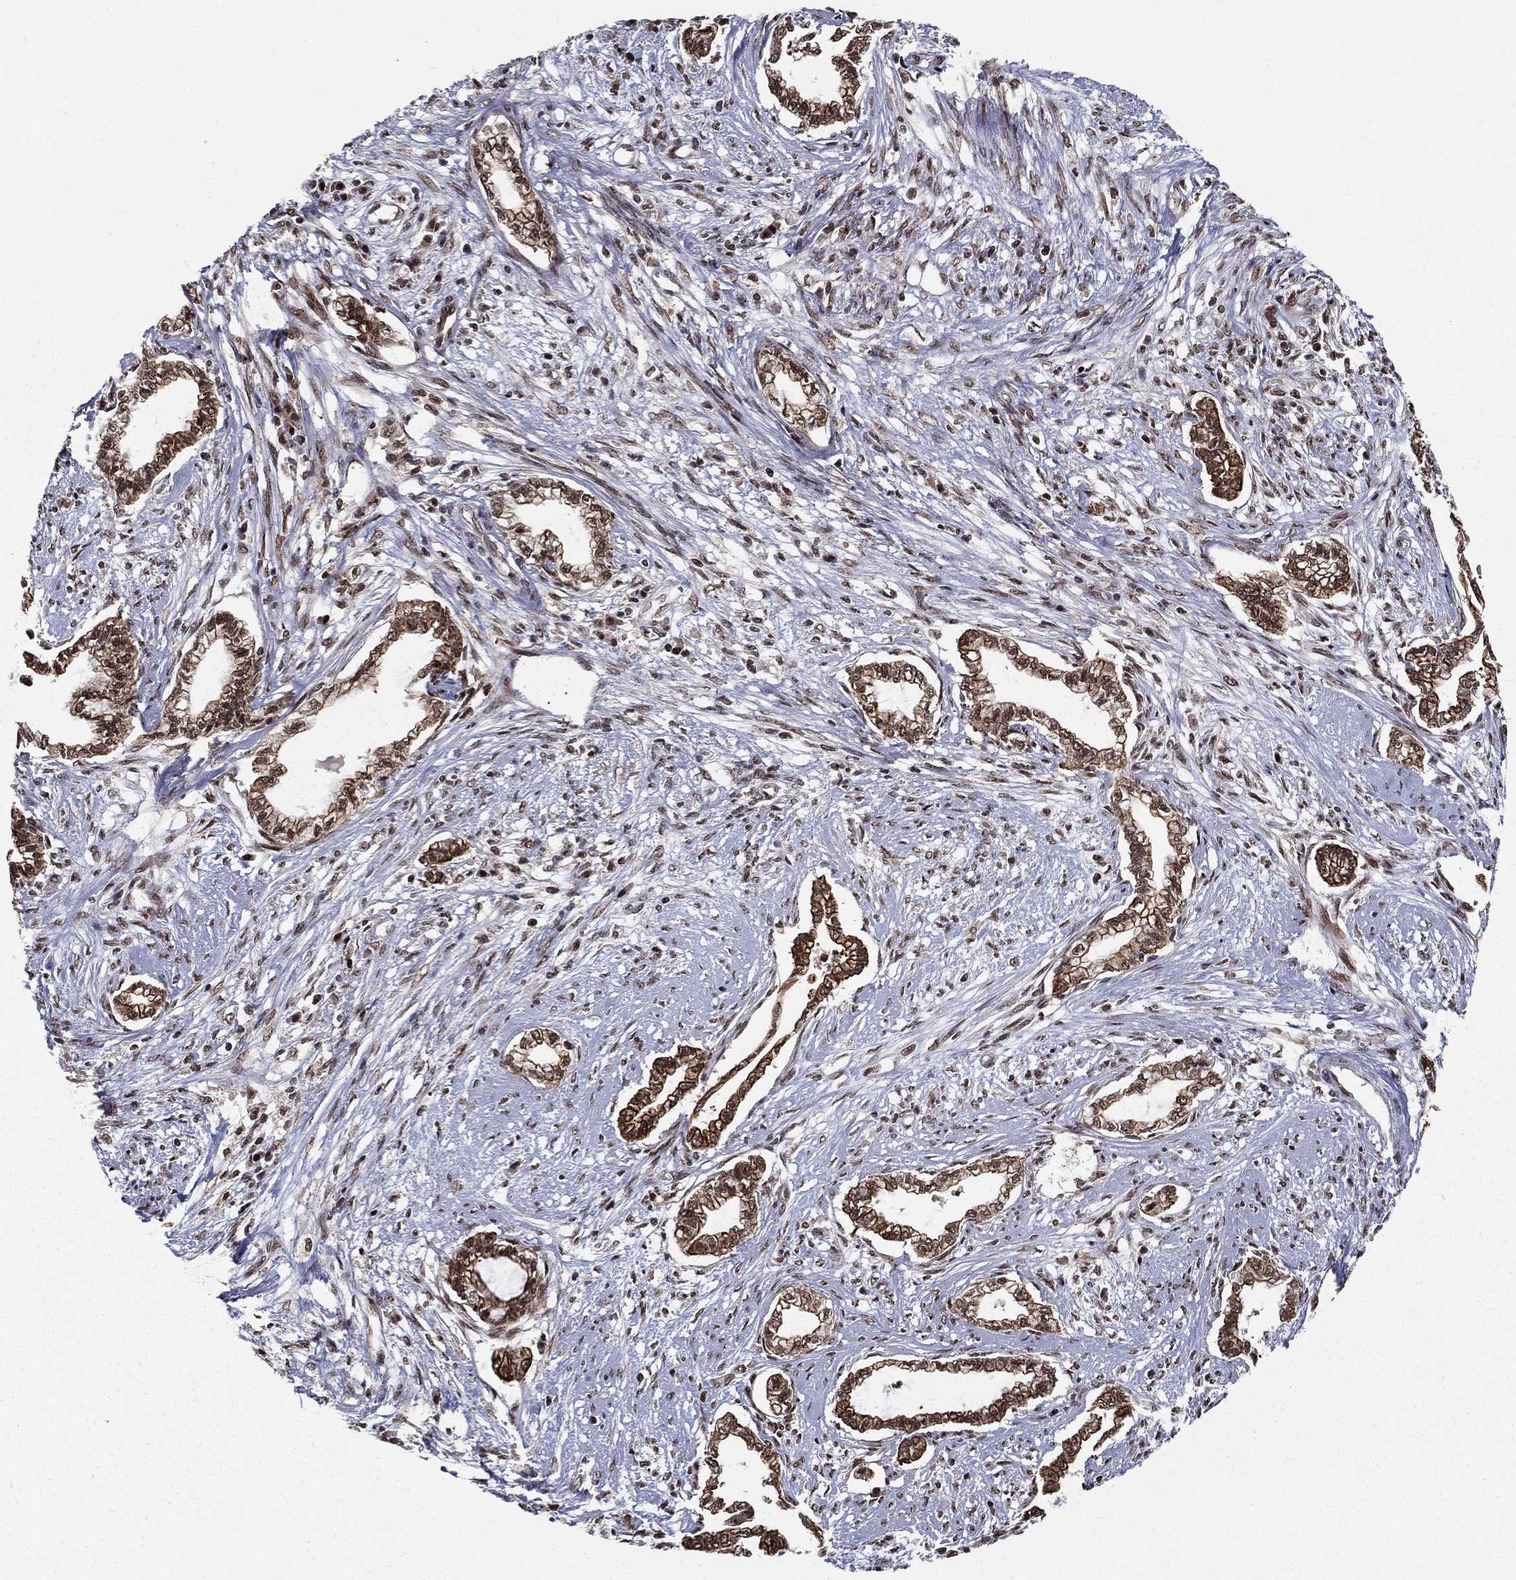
{"staining": {"intensity": "strong", "quantity": ">75%", "location": "cytoplasmic/membranous"}, "tissue": "cervical cancer", "cell_type": "Tumor cells", "image_type": "cancer", "snomed": [{"axis": "morphology", "description": "Adenocarcinoma, NOS"}, {"axis": "topography", "description": "Cervix"}], "caption": "Protein staining demonstrates strong cytoplasmic/membranous staining in approximately >75% of tumor cells in cervical adenocarcinoma. (DAB = brown stain, brightfield microscopy at high magnification).", "gene": "CDCA7L", "patient": {"sex": "female", "age": 62}}